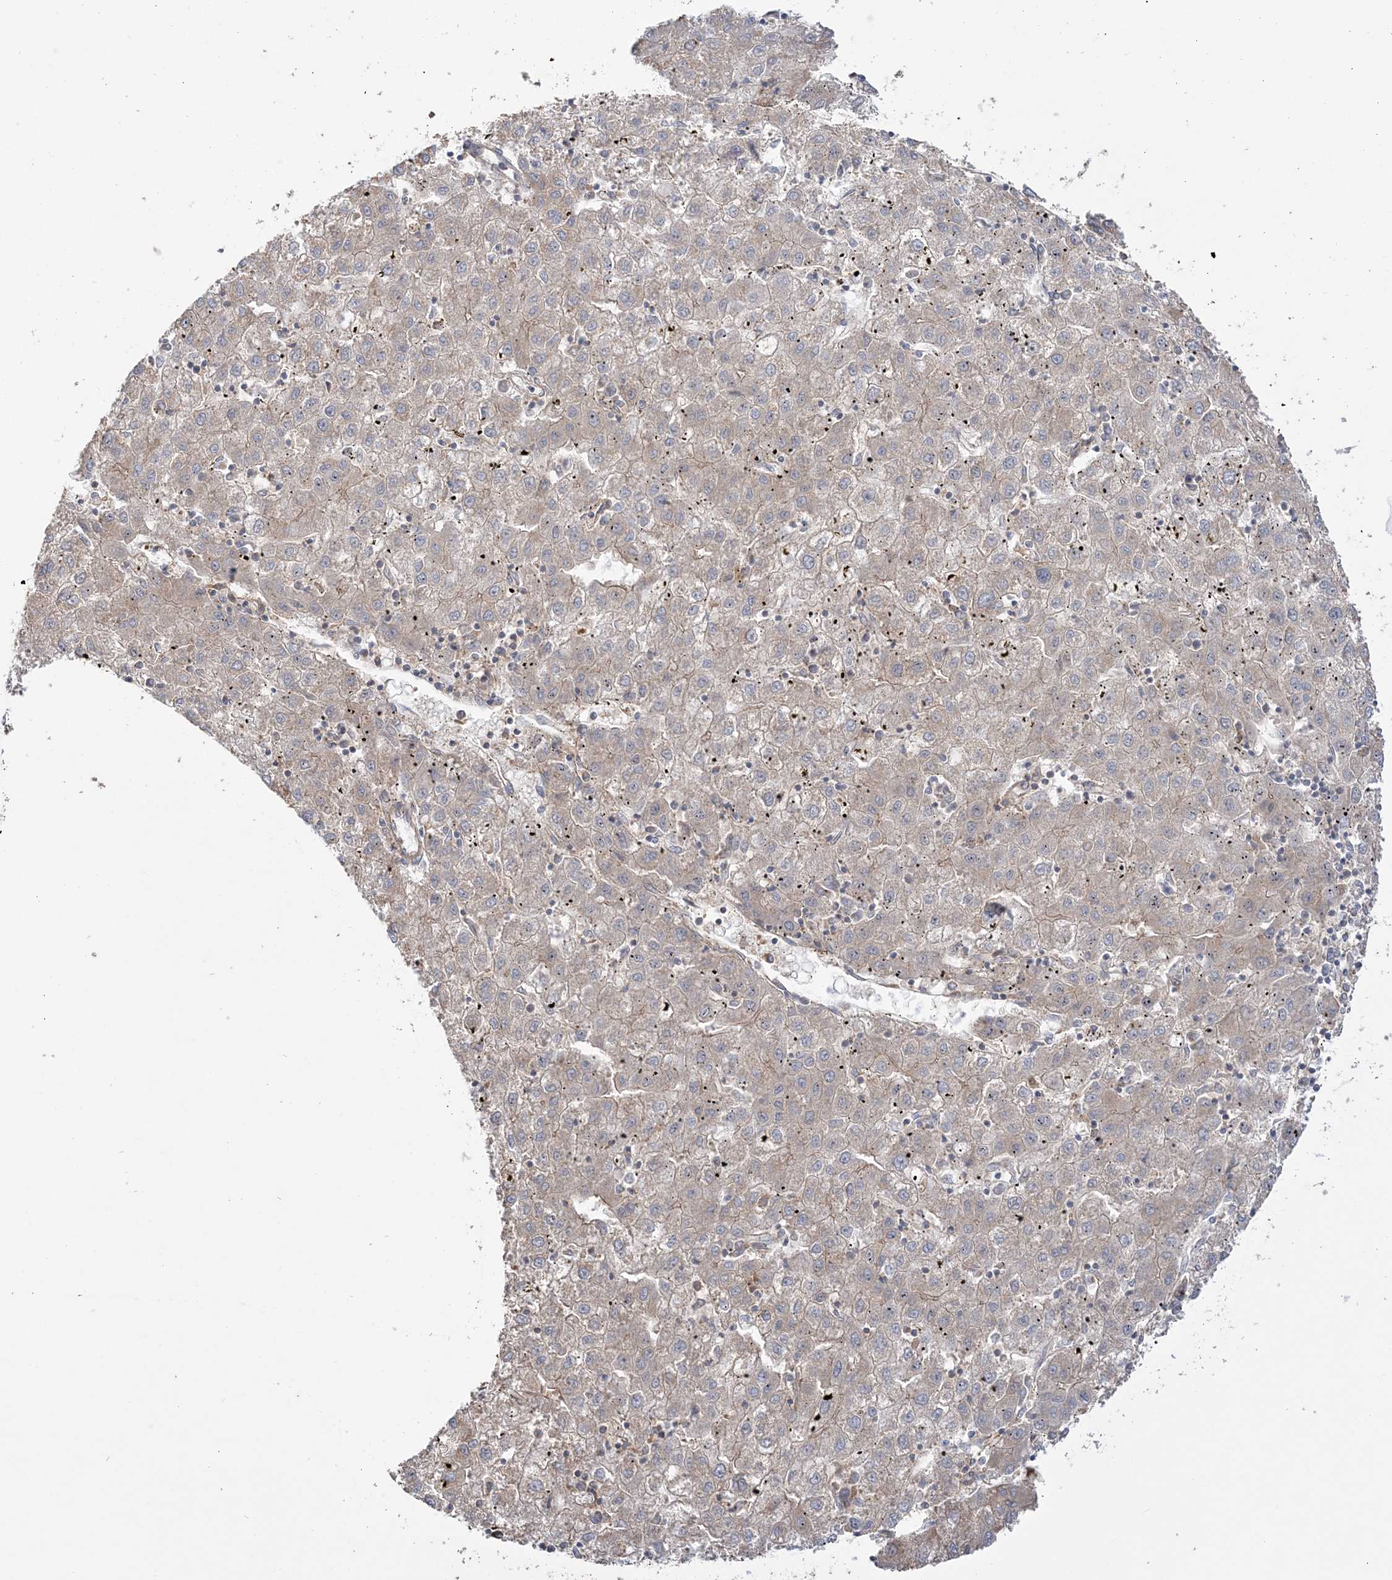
{"staining": {"intensity": "weak", "quantity": "<25%", "location": "cytoplasmic/membranous"}, "tissue": "liver cancer", "cell_type": "Tumor cells", "image_type": "cancer", "snomed": [{"axis": "morphology", "description": "Carcinoma, Hepatocellular, NOS"}, {"axis": "topography", "description": "Liver"}], "caption": "This is an immunohistochemistry (IHC) photomicrograph of hepatocellular carcinoma (liver). There is no expression in tumor cells.", "gene": "TBC1D5", "patient": {"sex": "male", "age": 72}}